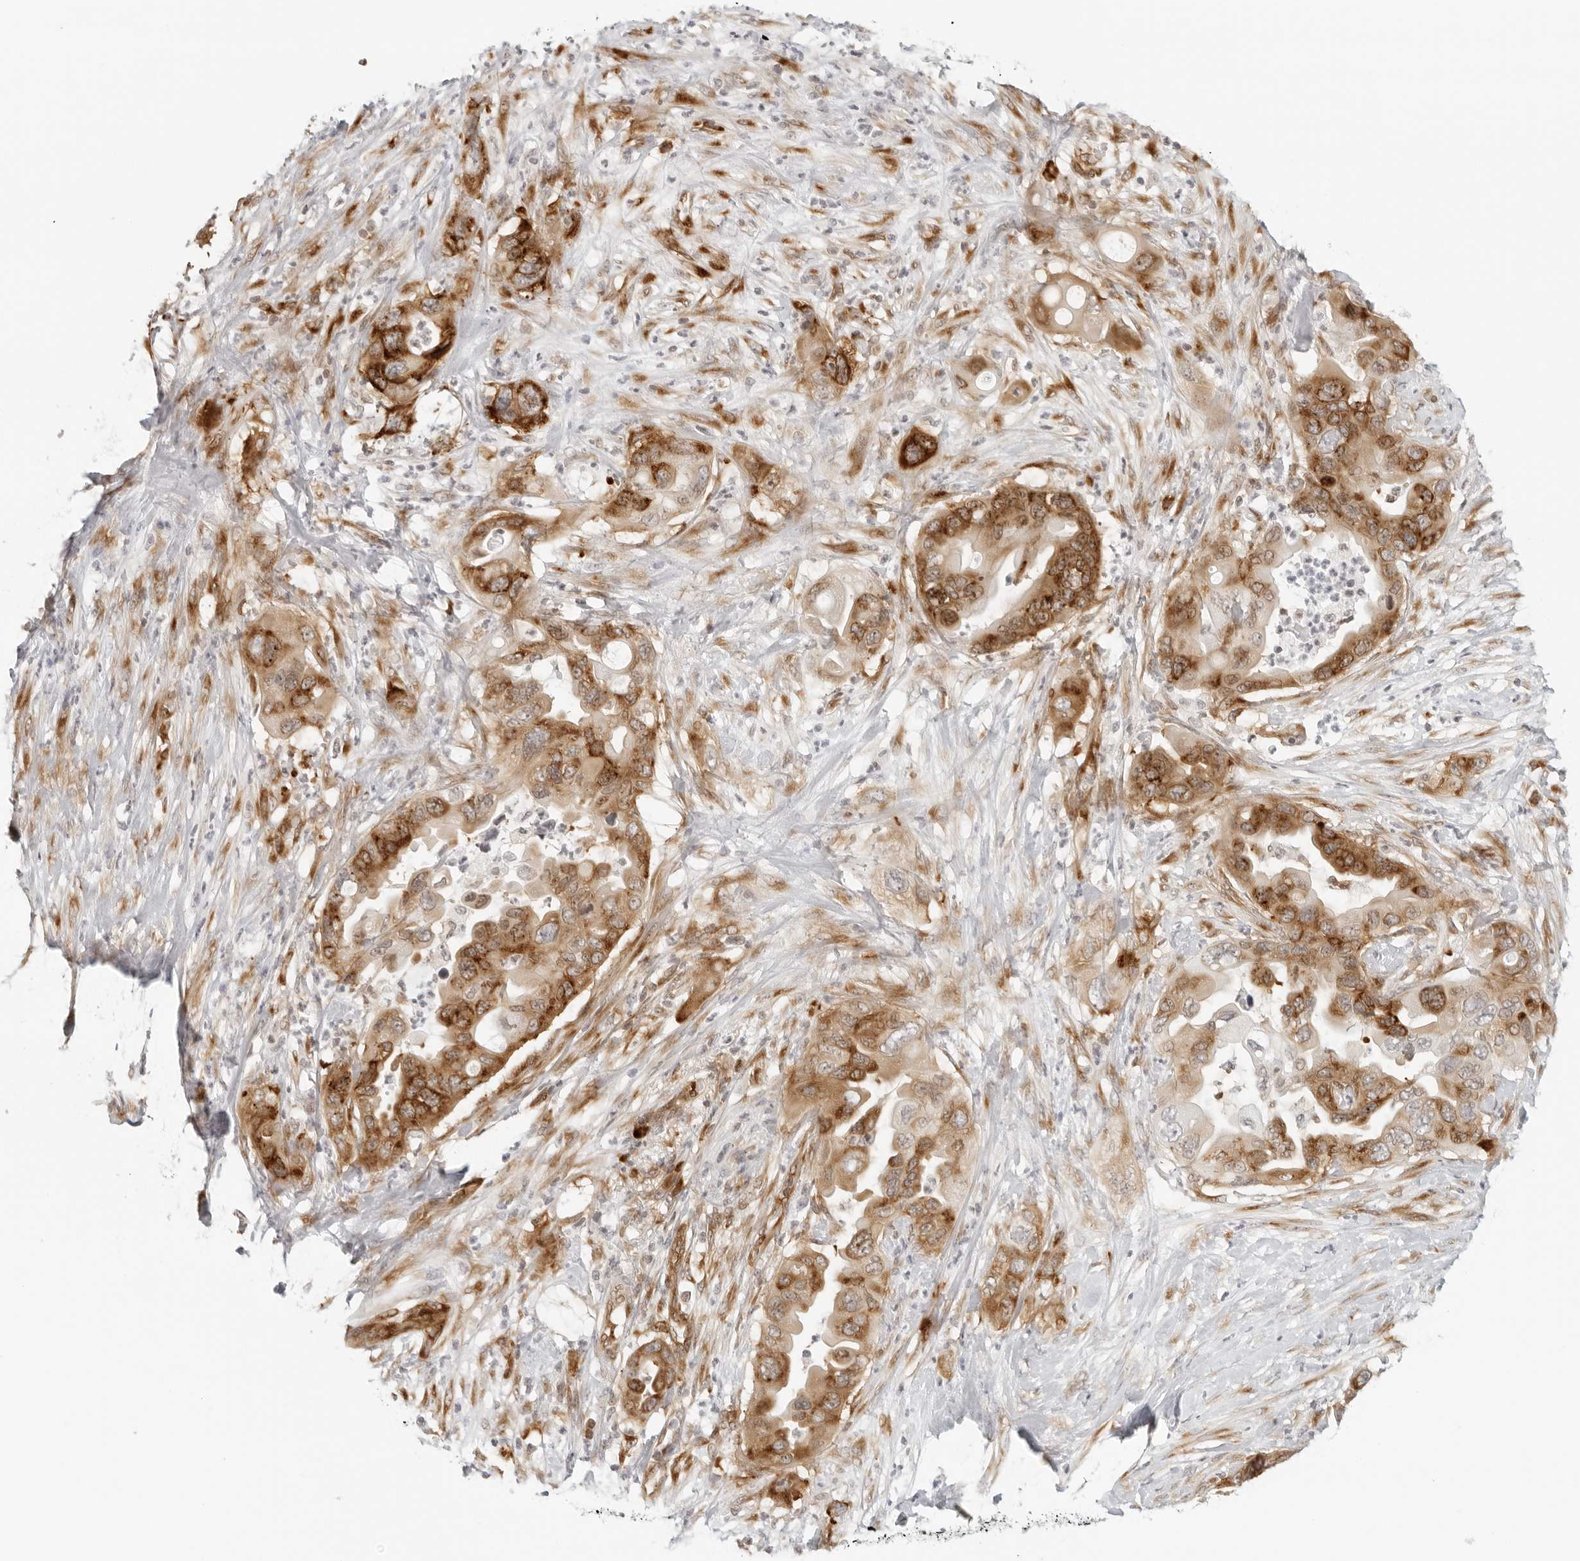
{"staining": {"intensity": "moderate", "quantity": ">75%", "location": "cytoplasmic/membranous"}, "tissue": "pancreatic cancer", "cell_type": "Tumor cells", "image_type": "cancer", "snomed": [{"axis": "morphology", "description": "Adenocarcinoma, NOS"}, {"axis": "topography", "description": "Pancreas"}], "caption": "Human pancreatic adenocarcinoma stained with a brown dye reveals moderate cytoplasmic/membranous positive staining in approximately >75% of tumor cells.", "gene": "EIF4G1", "patient": {"sex": "female", "age": 71}}